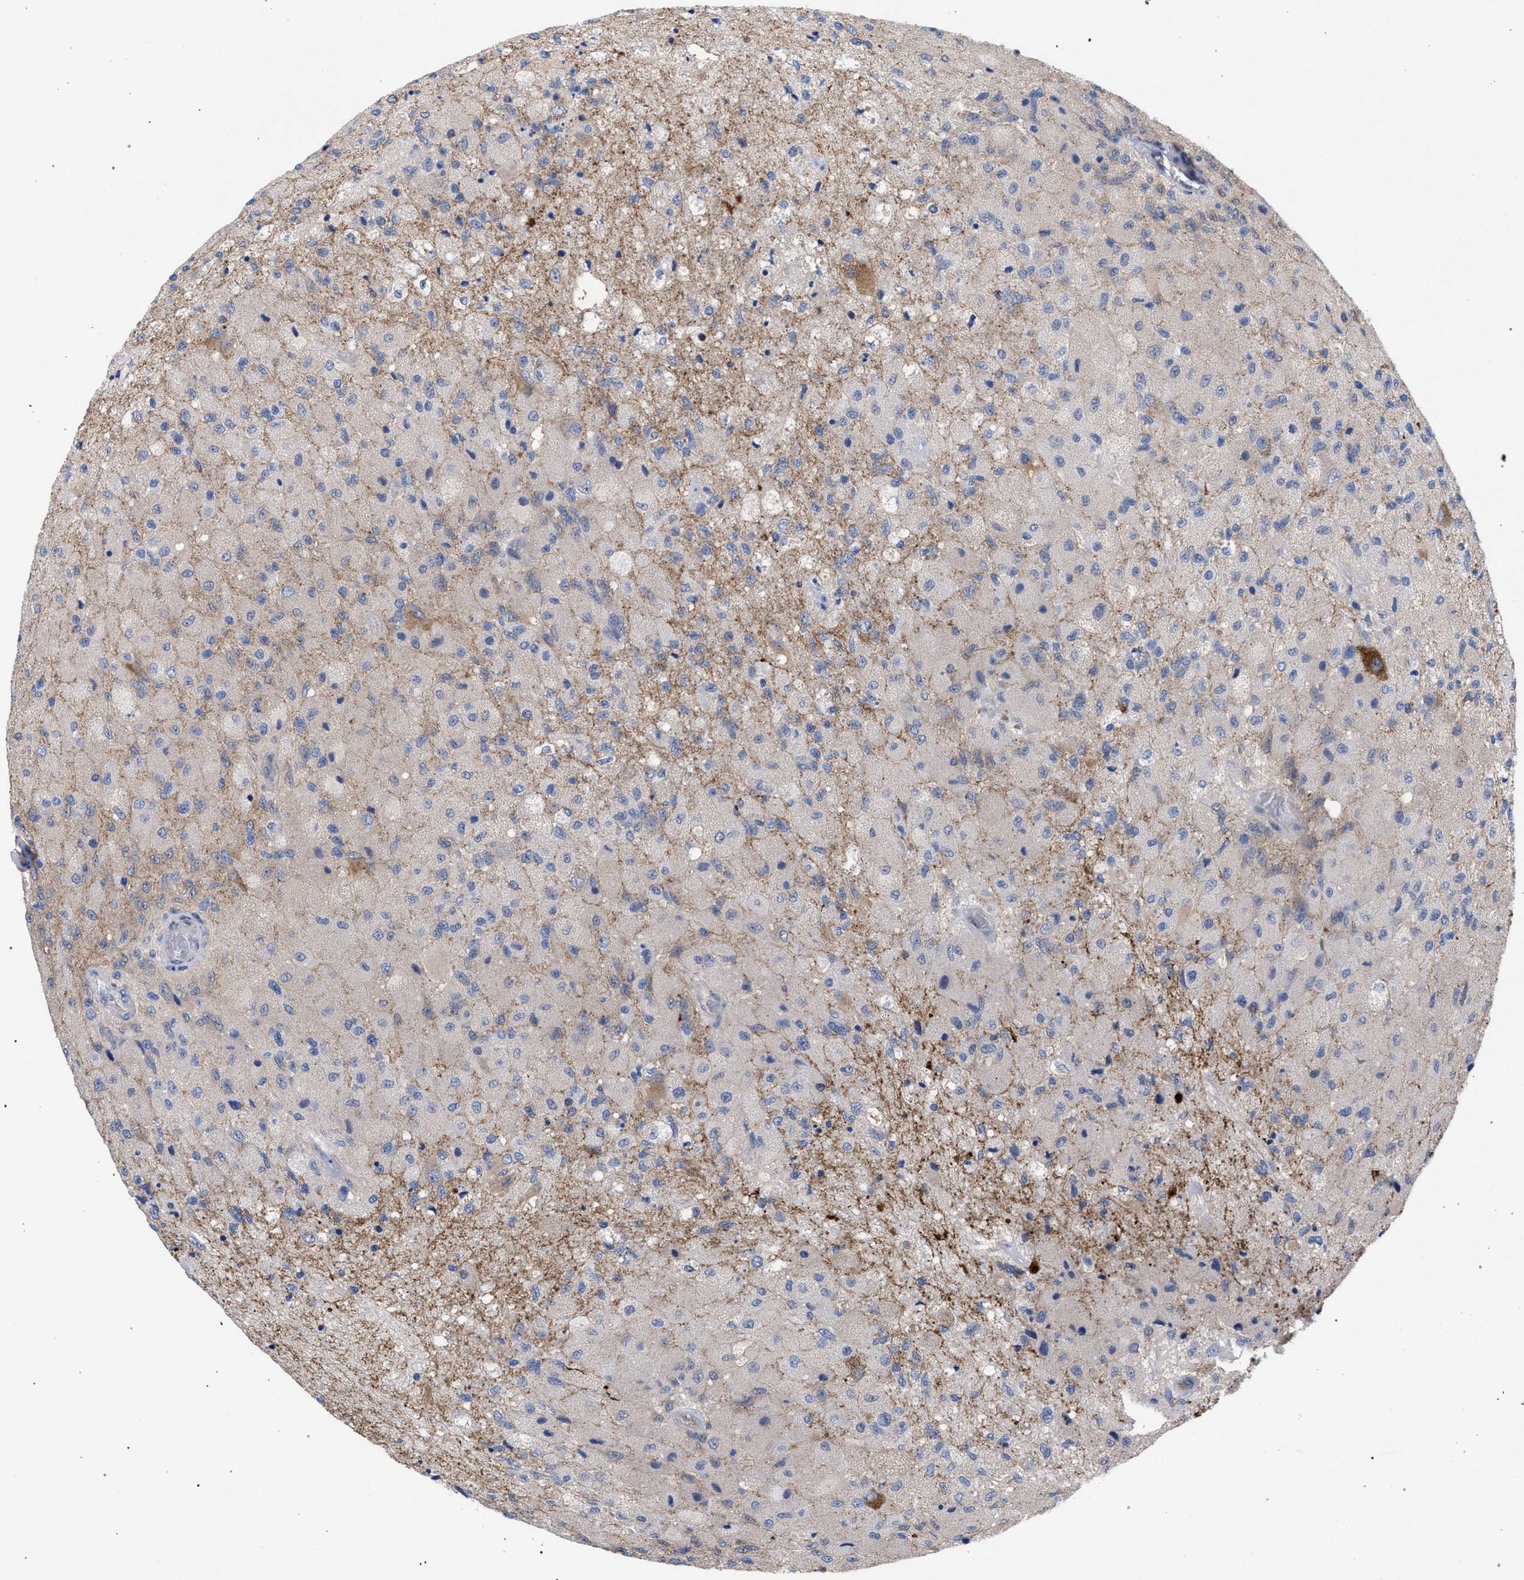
{"staining": {"intensity": "negative", "quantity": "none", "location": "none"}, "tissue": "glioma", "cell_type": "Tumor cells", "image_type": "cancer", "snomed": [{"axis": "morphology", "description": "Normal tissue, NOS"}, {"axis": "morphology", "description": "Glioma, malignant, High grade"}, {"axis": "topography", "description": "Cerebral cortex"}], "caption": "Immunohistochemical staining of human high-grade glioma (malignant) displays no significant staining in tumor cells.", "gene": "GMPR", "patient": {"sex": "male", "age": 77}}